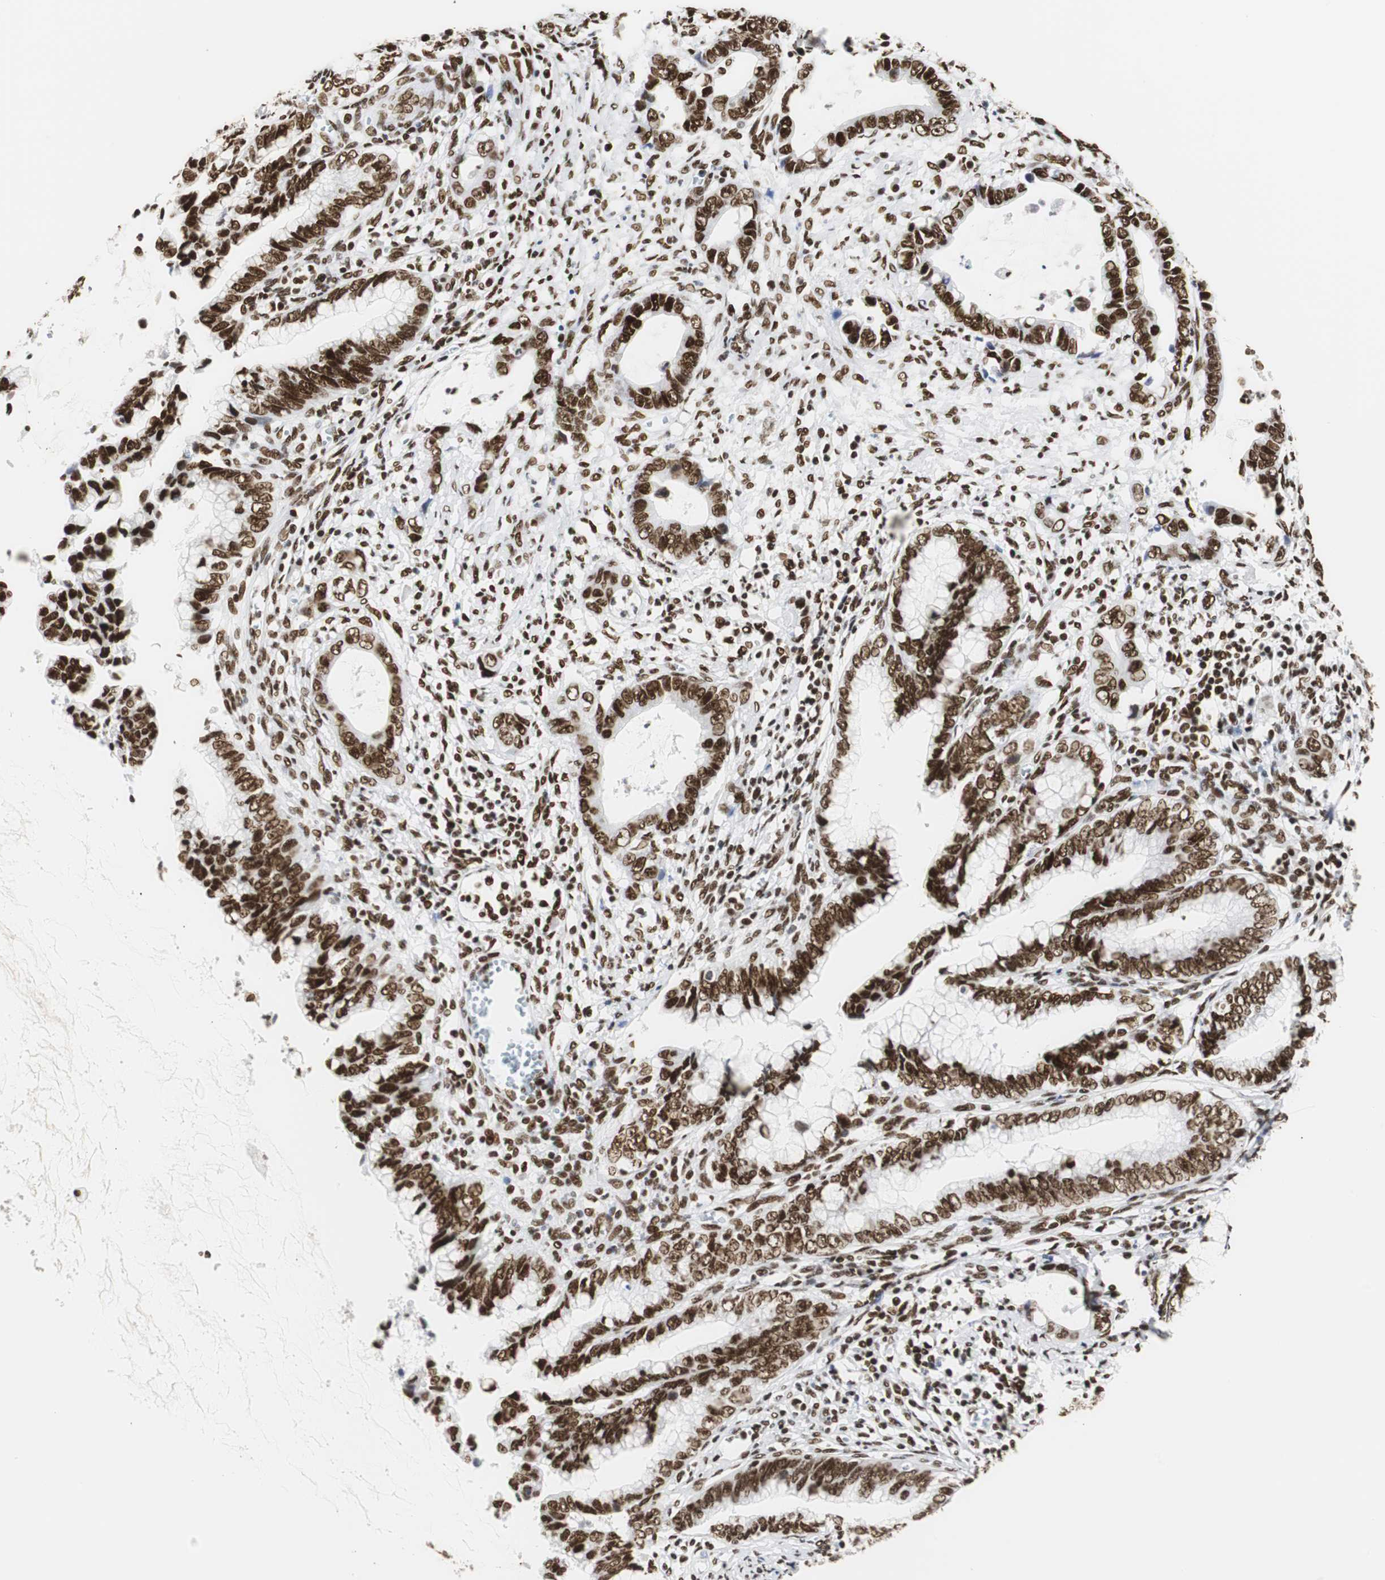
{"staining": {"intensity": "strong", "quantity": ">75%", "location": "nuclear"}, "tissue": "cervical cancer", "cell_type": "Tumor cells", "image_type": "cancer", "snomed": [{"axis": "morphology", "description": "Adenocarcinoma, NOS"}, {"axis": "topography", "description": "Cervix"}], "caption": "Brown immunohistochemical staining in cervical adenocarcinoma reveals strong nuclear positivity in approximately >75% of tumor cells.", "gene": "HNRNPH2", "patient": {"sex": "female", "age": 44}}